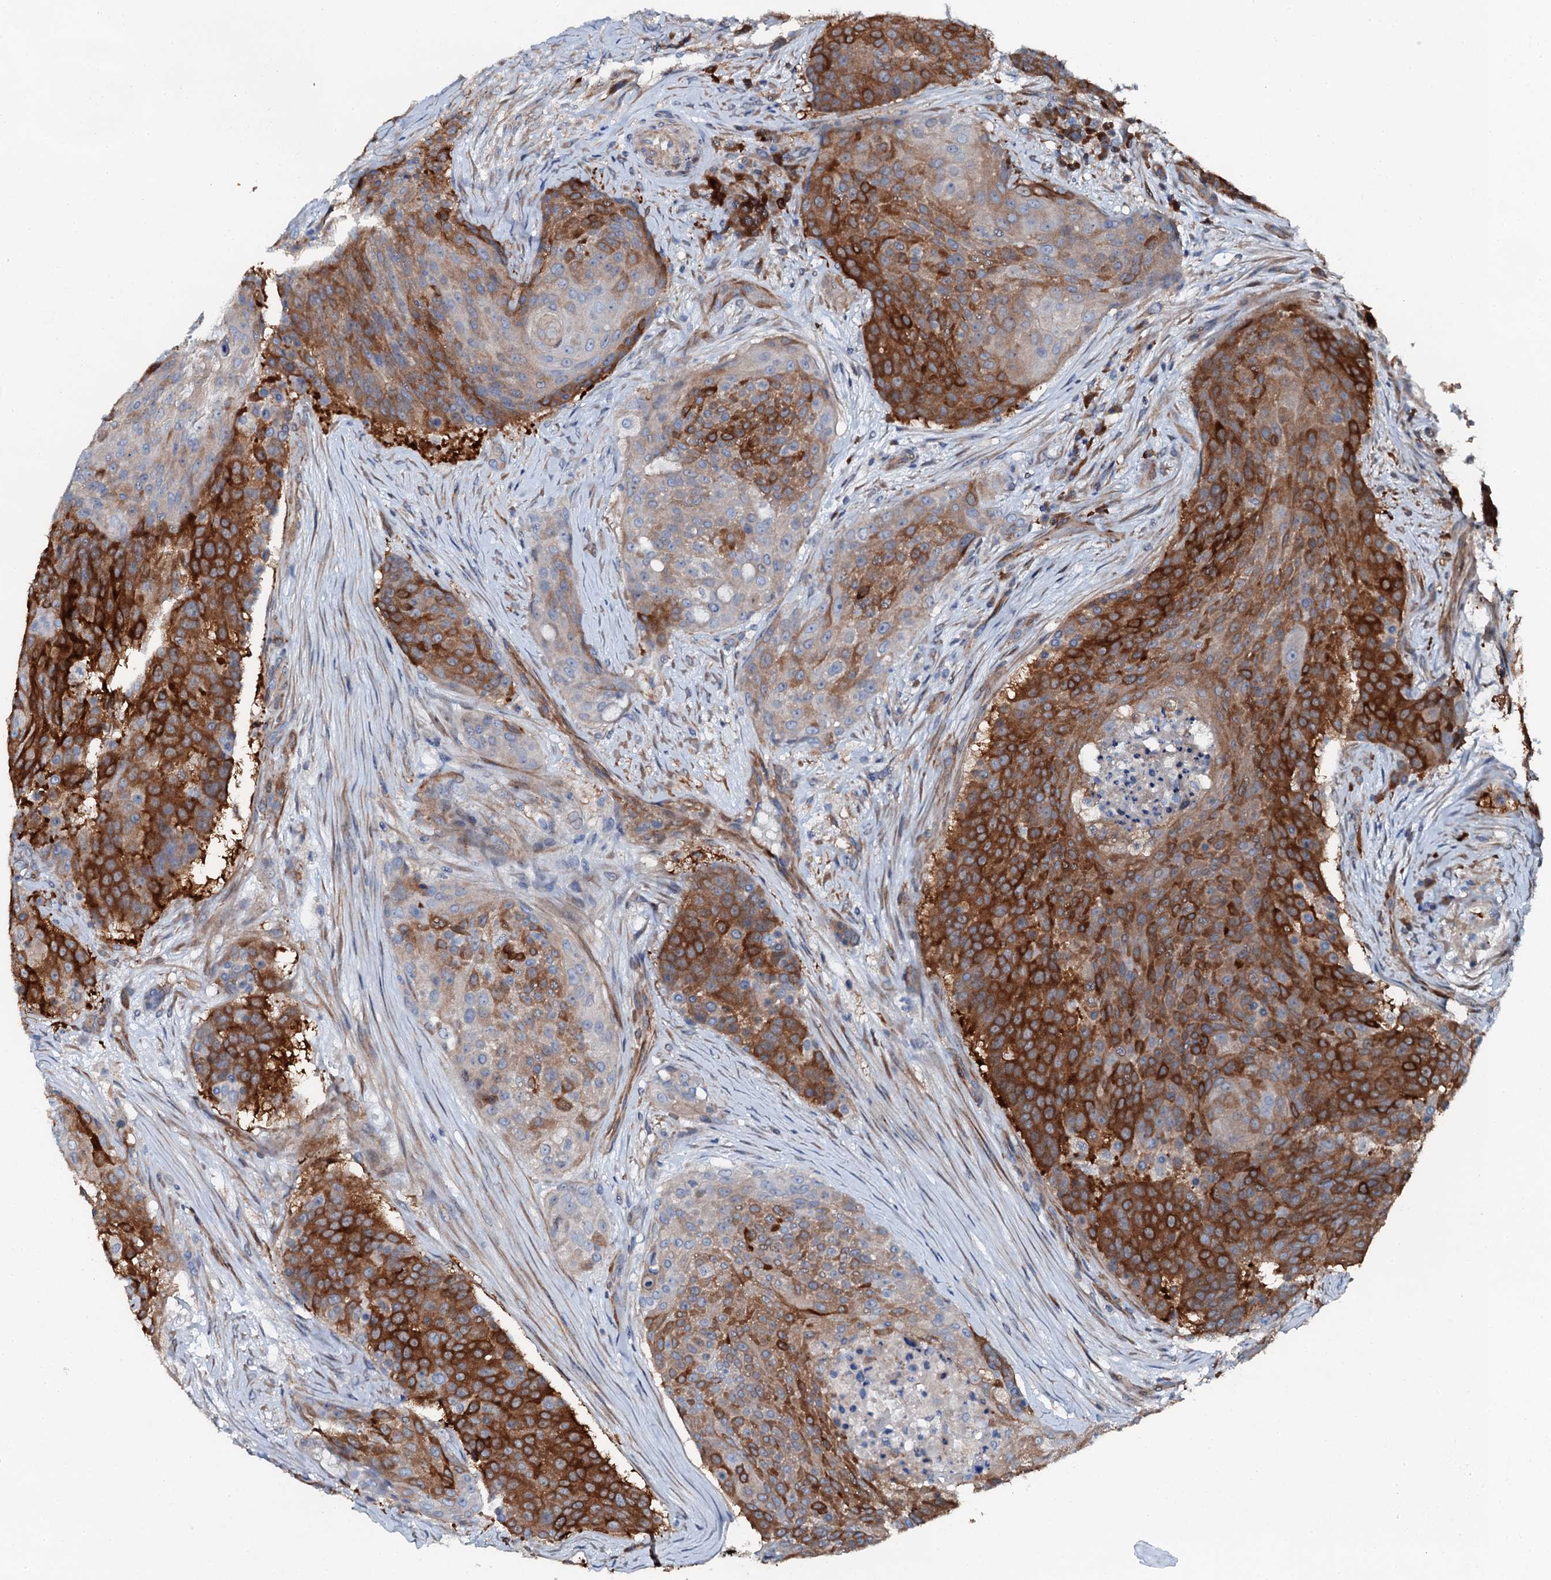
{"staining": {"intensity": "strong", "quantity": ">75%", "location": "cytoplasmic/membranous"}, "tissue": "urothelial cancer", "cell_type": "Tumor cells", "image_type": "cancer", "snomed": [{"axis": "morphology", "description": "Urothelial carcinoma, High grade"}, {"axis": "topography", "description": "Urinary bladder"}], "caption": "The immunohistochemical stain shows strong cytoplasmic/membranous positivity in tumor cells of high-grade urothelial carcinoma tissue.", "gene": "GFOD2", "patient": {"sex": "female", "age": 63}}